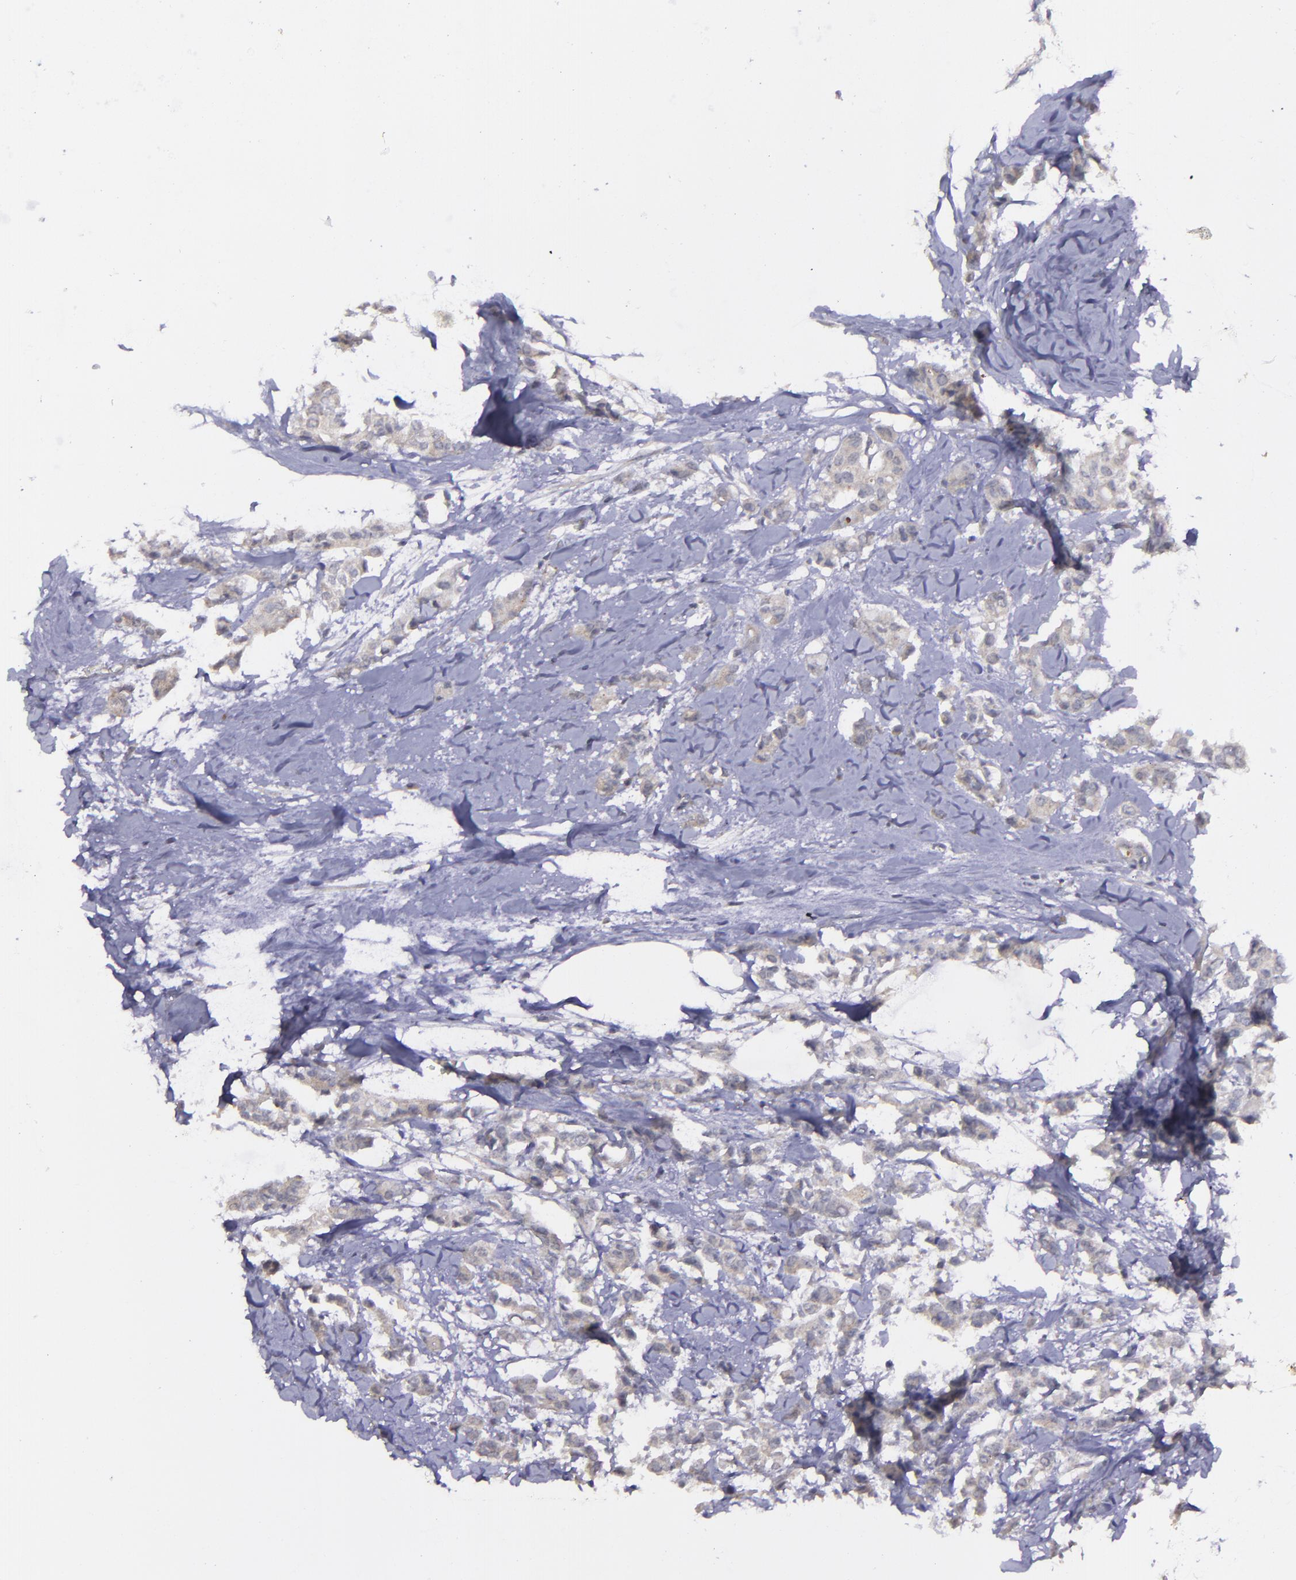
{"staining": {"intensity": "weak", "quantity": "25%-75%", "location": "cytoplasmic/membranous"}, "tissue": "breast cancer", "cell_type": "Tumor cells", "image_type": "cancer", "snomed": [{"axis": "morphology", "description": "Duct carcinoma"}, {"axis": "topography", "description": "Breast"}], "caption": "Human invasive ductal carcinoma (breast) stained for a protein (brown) exhibits weak cytoplasmic/membranous positive positivity in about 25%-75% of tumor cells.", "gene": "MASP1", "patient": {"sex": "female", "age": 84}}